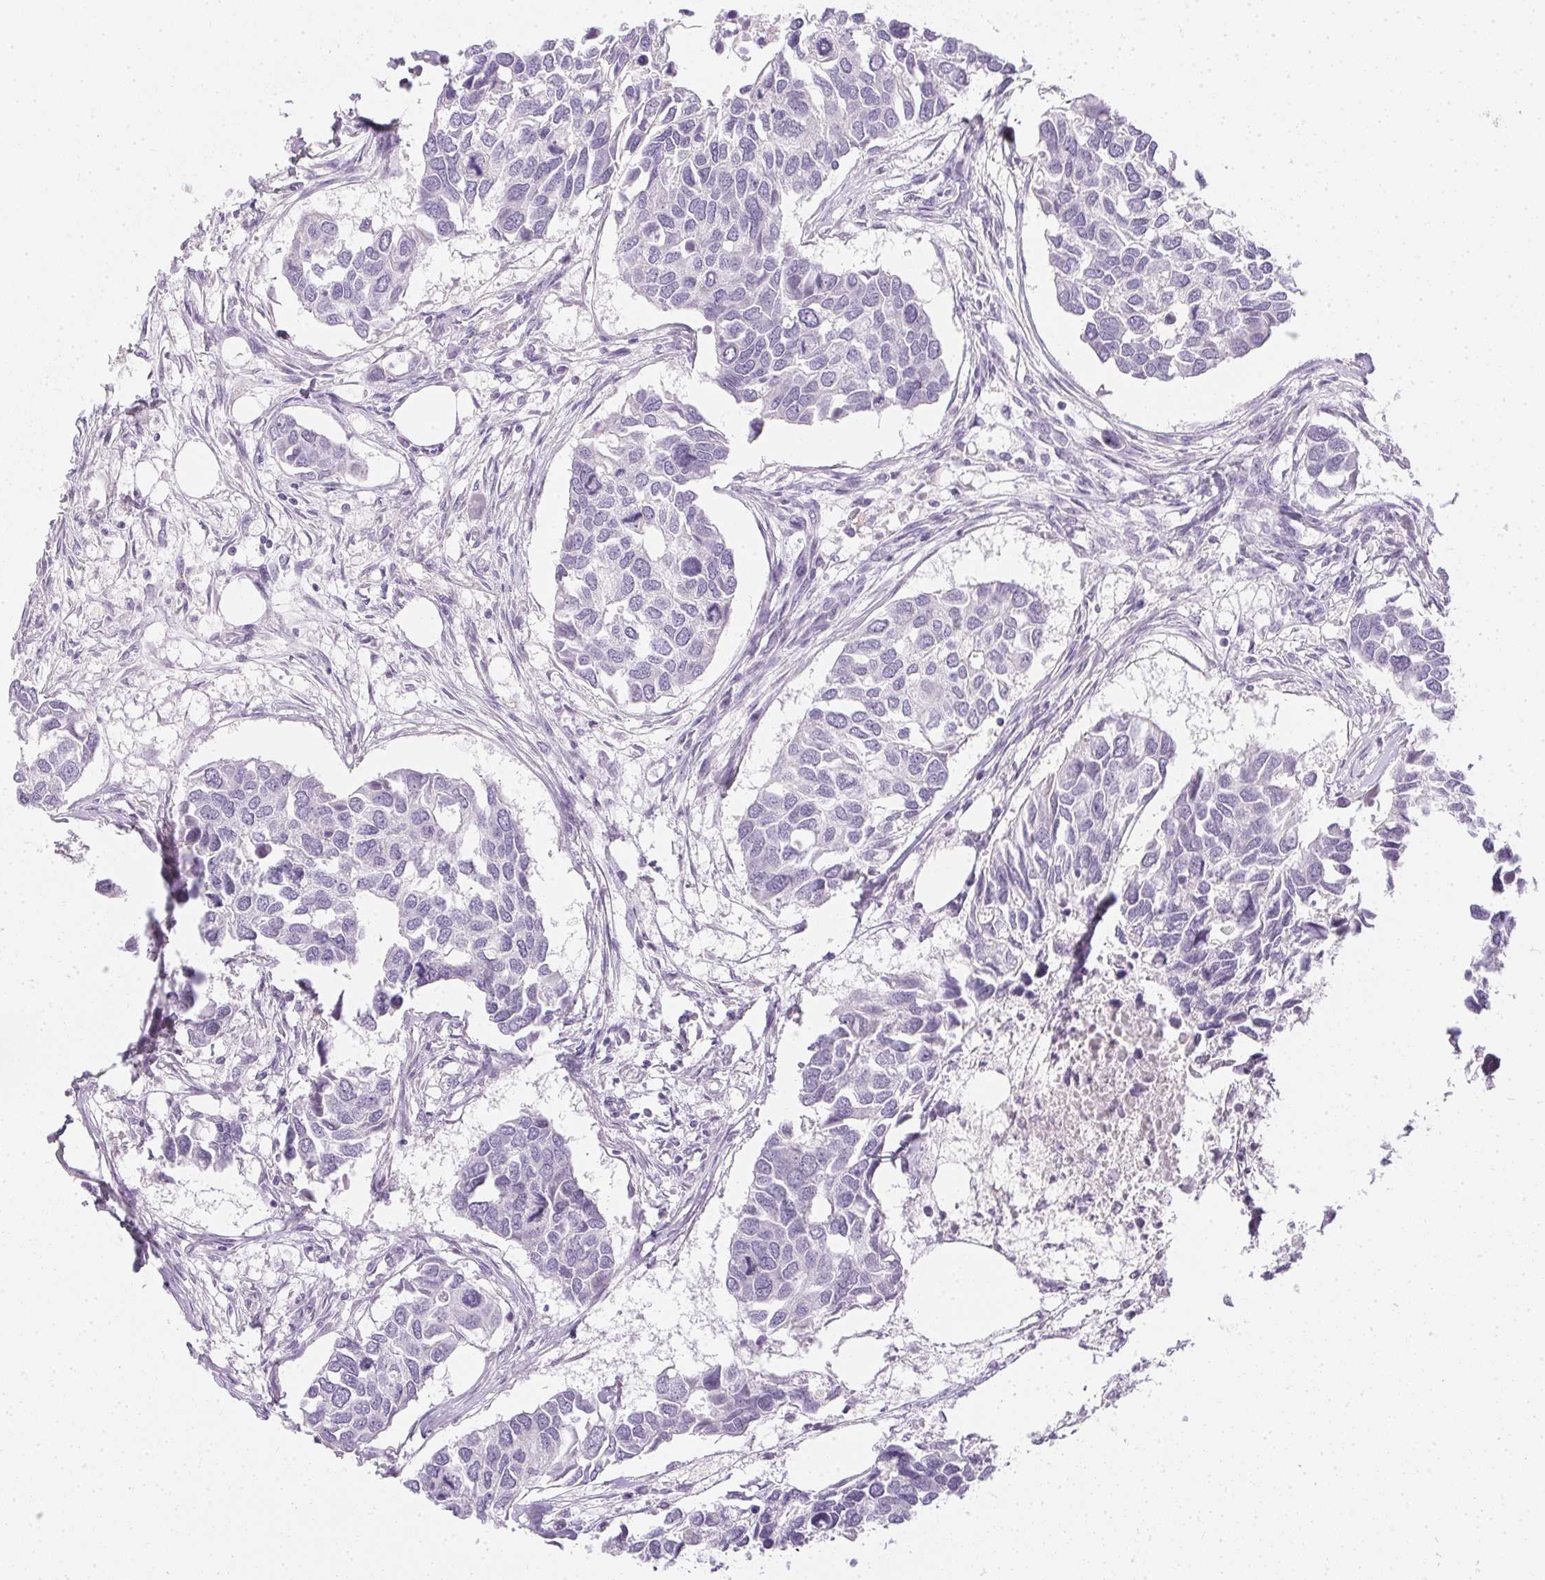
{"staining": {"intensity": "negative", "quantity": "none", "location": "none"}, "tissue": "breast cancer", "cell_type": "Tumor cells", "image_type": "cancer", "snomed": [{"axis": "morphology", "description": "Duct carcinoma"}, {"axis": "topography", "description": "Breast"}], "caption": "Histopathology image shows no significant protein positivity in tumor cells of breast intraductal carcinoma.", "gene": "PPY", "patient": {"sex": "female", "age": 83}}